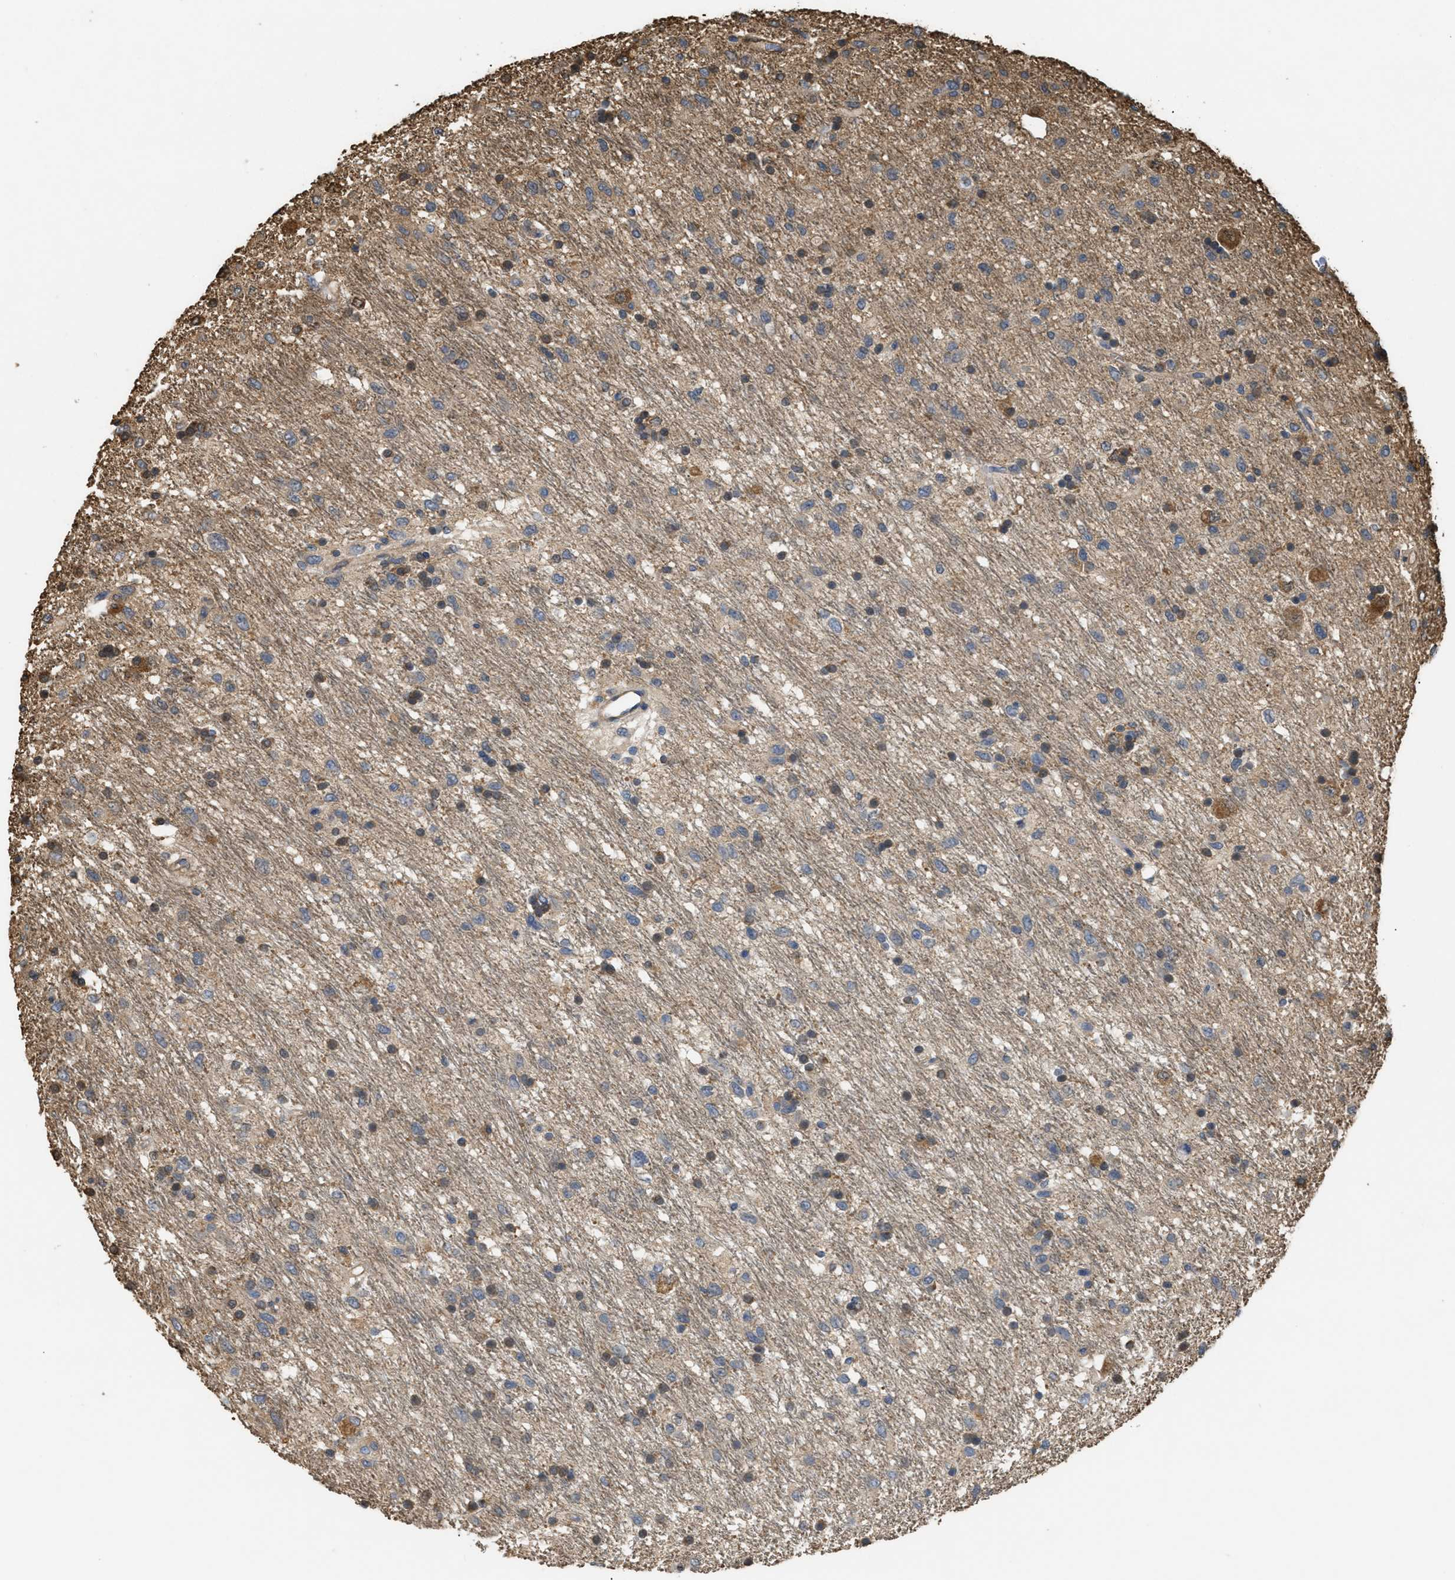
{"staining": {"intensity": "moderate", "quantity": "25%-75%", "location": "cytoplasmic/membranous"}, "tissue": "glioma", "cell_type": "Tumor cells", "image_type": "cancer", "snomed": [{"axis": "morphology", "description": "Glioma, malignant, Low grade"}, {"axis": "topography", "description": "Brain"}], "caption": "Low-grade glioma (malignant) stained with immunohistochemistry (IHC) reveals moderate cytoplasmic/membranous expression in about 25%-75% of tumor cells.", "gene": "CALM1", "patient": {"sex": "male", "age": 77}}